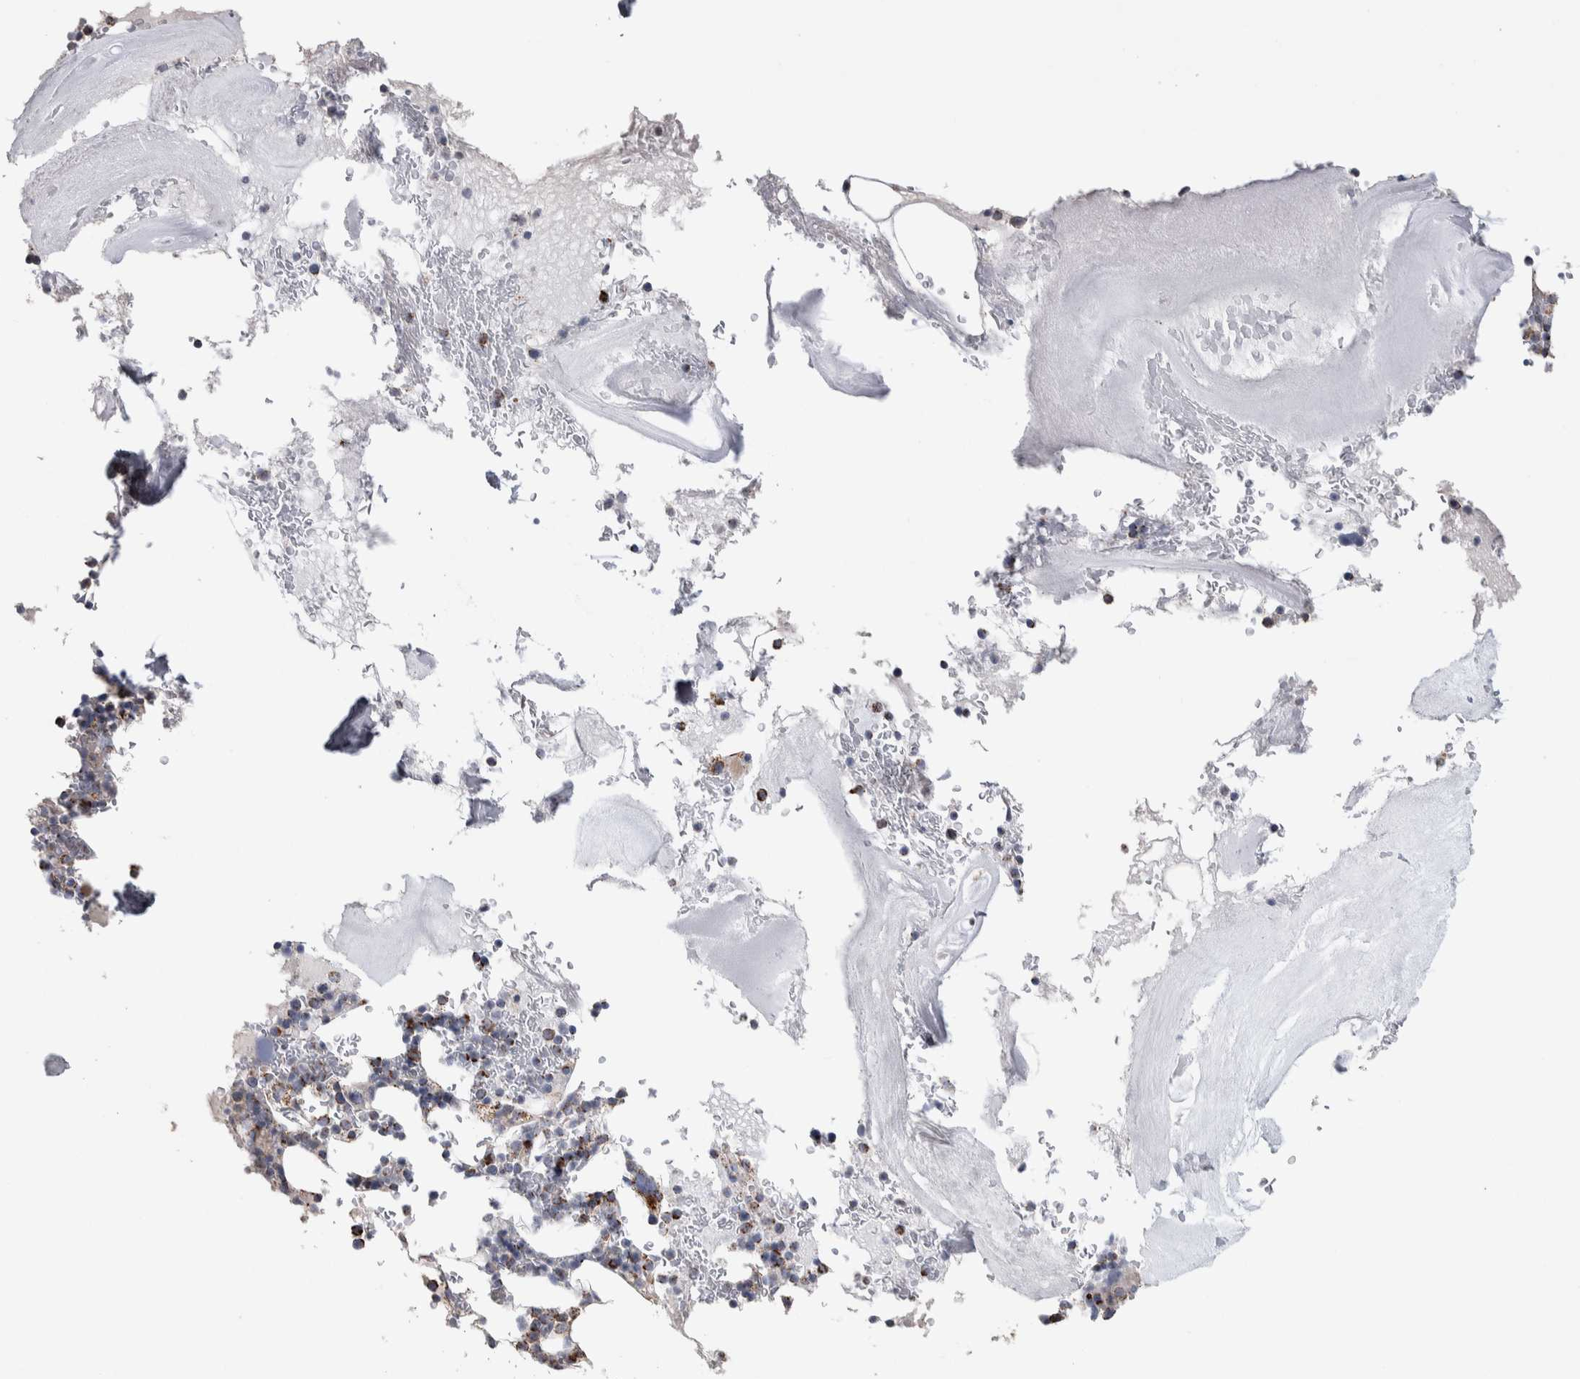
{"staining": {"intensity": "moderate", "quantity": "<25%", "location": "cytoplasmic/membranous"}, "tissue": "bone marrow", "cell_type": "Hematopoietic cells", "image_type": "normal", "snomed": [{"axis": "morphology", "description": "Normal tissue, NOS"}, {"axis": "topography", "description": "Bone marrow"}], "caption": "Moderate cytoplasmic/membranous expression for a protein is seen in approximately <25% of hematopoietic cells of normal bone marrow using immunohistochemistry (IHC).", "gene": "ETFA", "patient": {"sex": "female", "age": 81}}